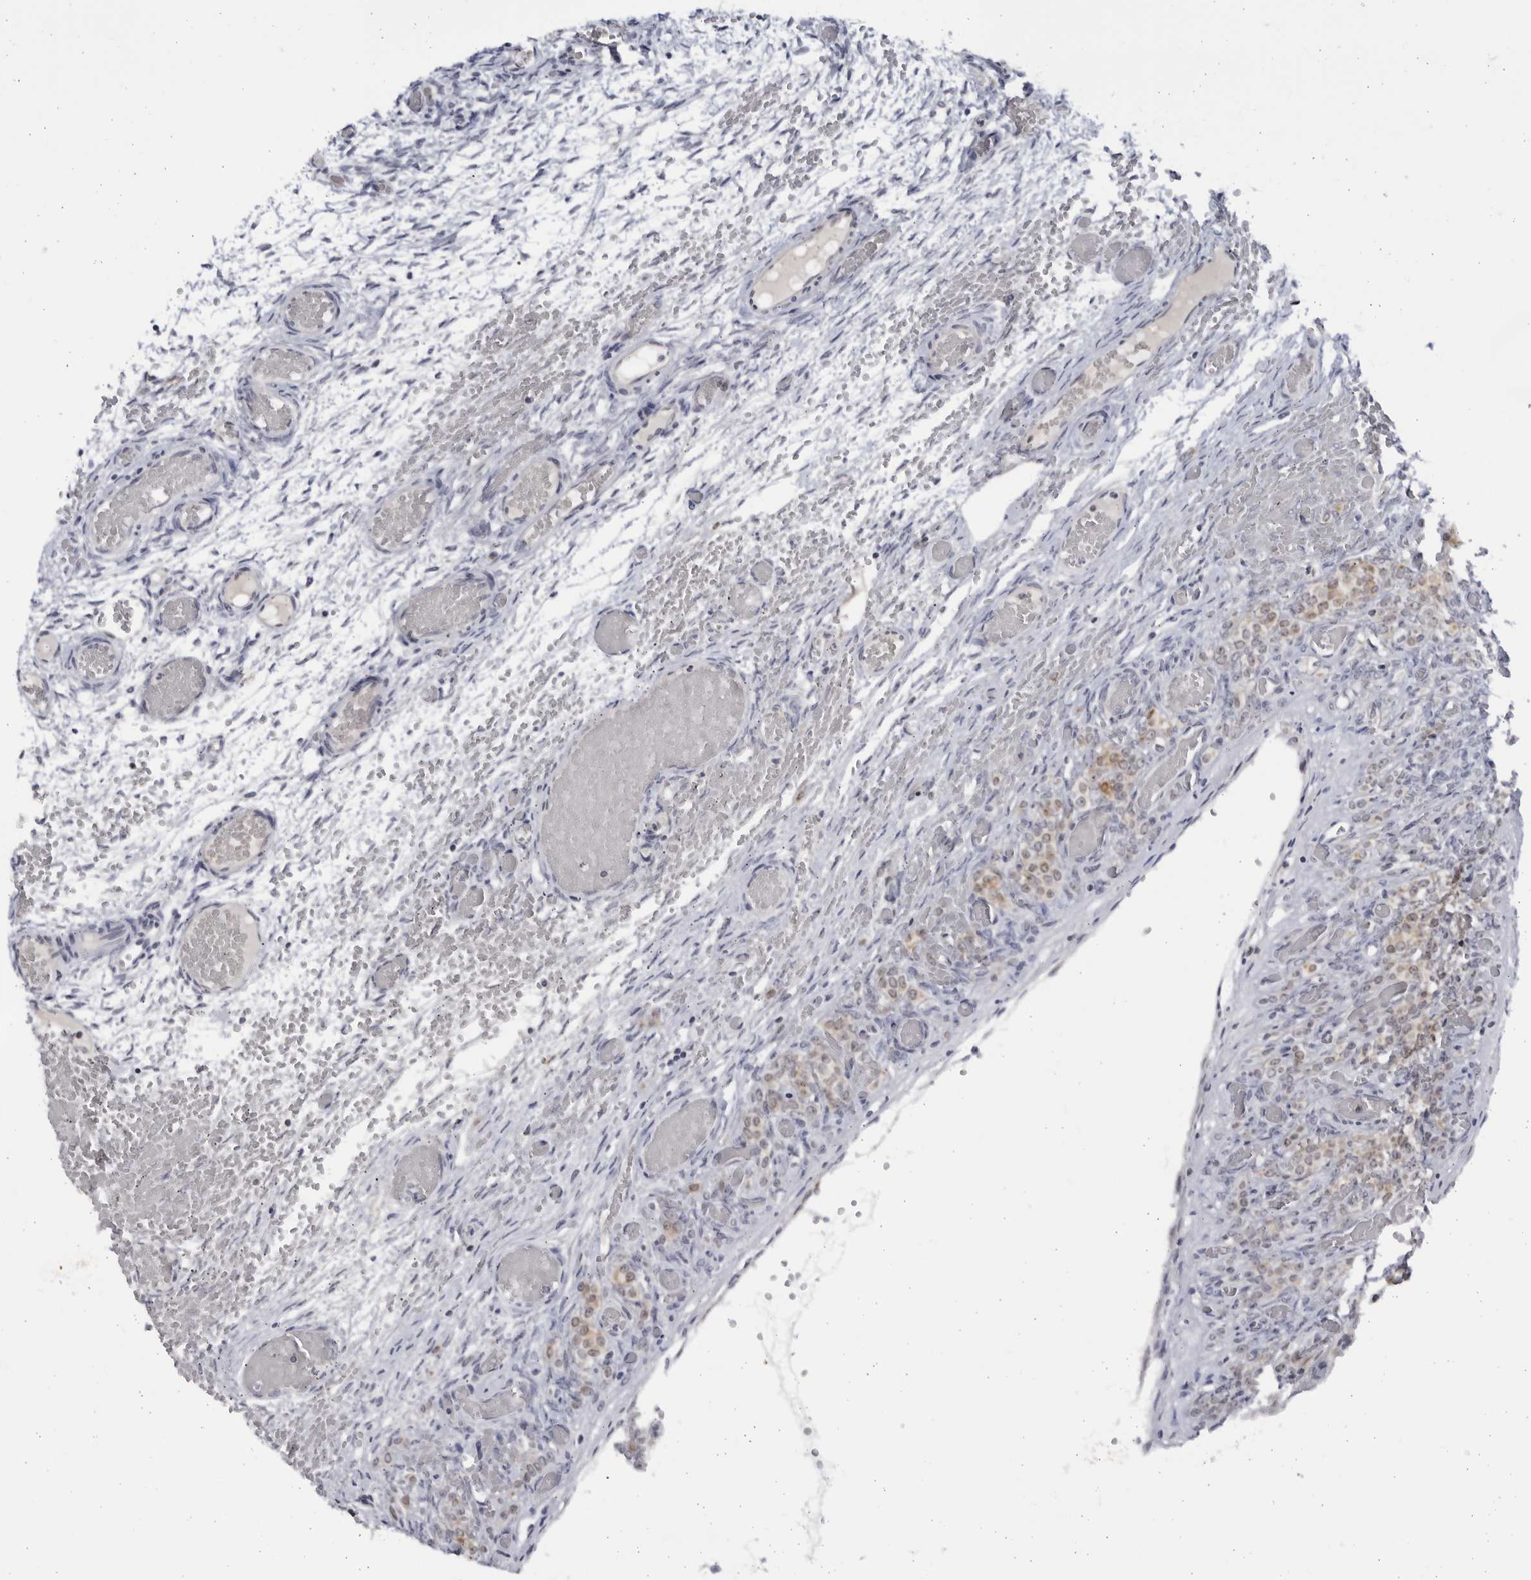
{"staining": {"intensity": "negative", "quantity": "none", "location": "none"}, "tissue": "ovary", "cell_type": "Ovarian stroma cells", "image_type": "normal", "snomed": [{"axis": "morphology", "description": "Adenocarcinoma, NOS"}, {"axis": "topography", "description": "Endometrium"}], "caption": "A high-resolution histopathology image shows IHC staining of unremarkable ovary, which displays no significant positivity in ovarian stroma cells. Brightfield microscopy of immunohistochemistry stained with DAB (brown) and hematoxylin (blue), captured at high magnification.", "gene": "SLC25A22", "patient": {"sex": "female", "age": 32}}